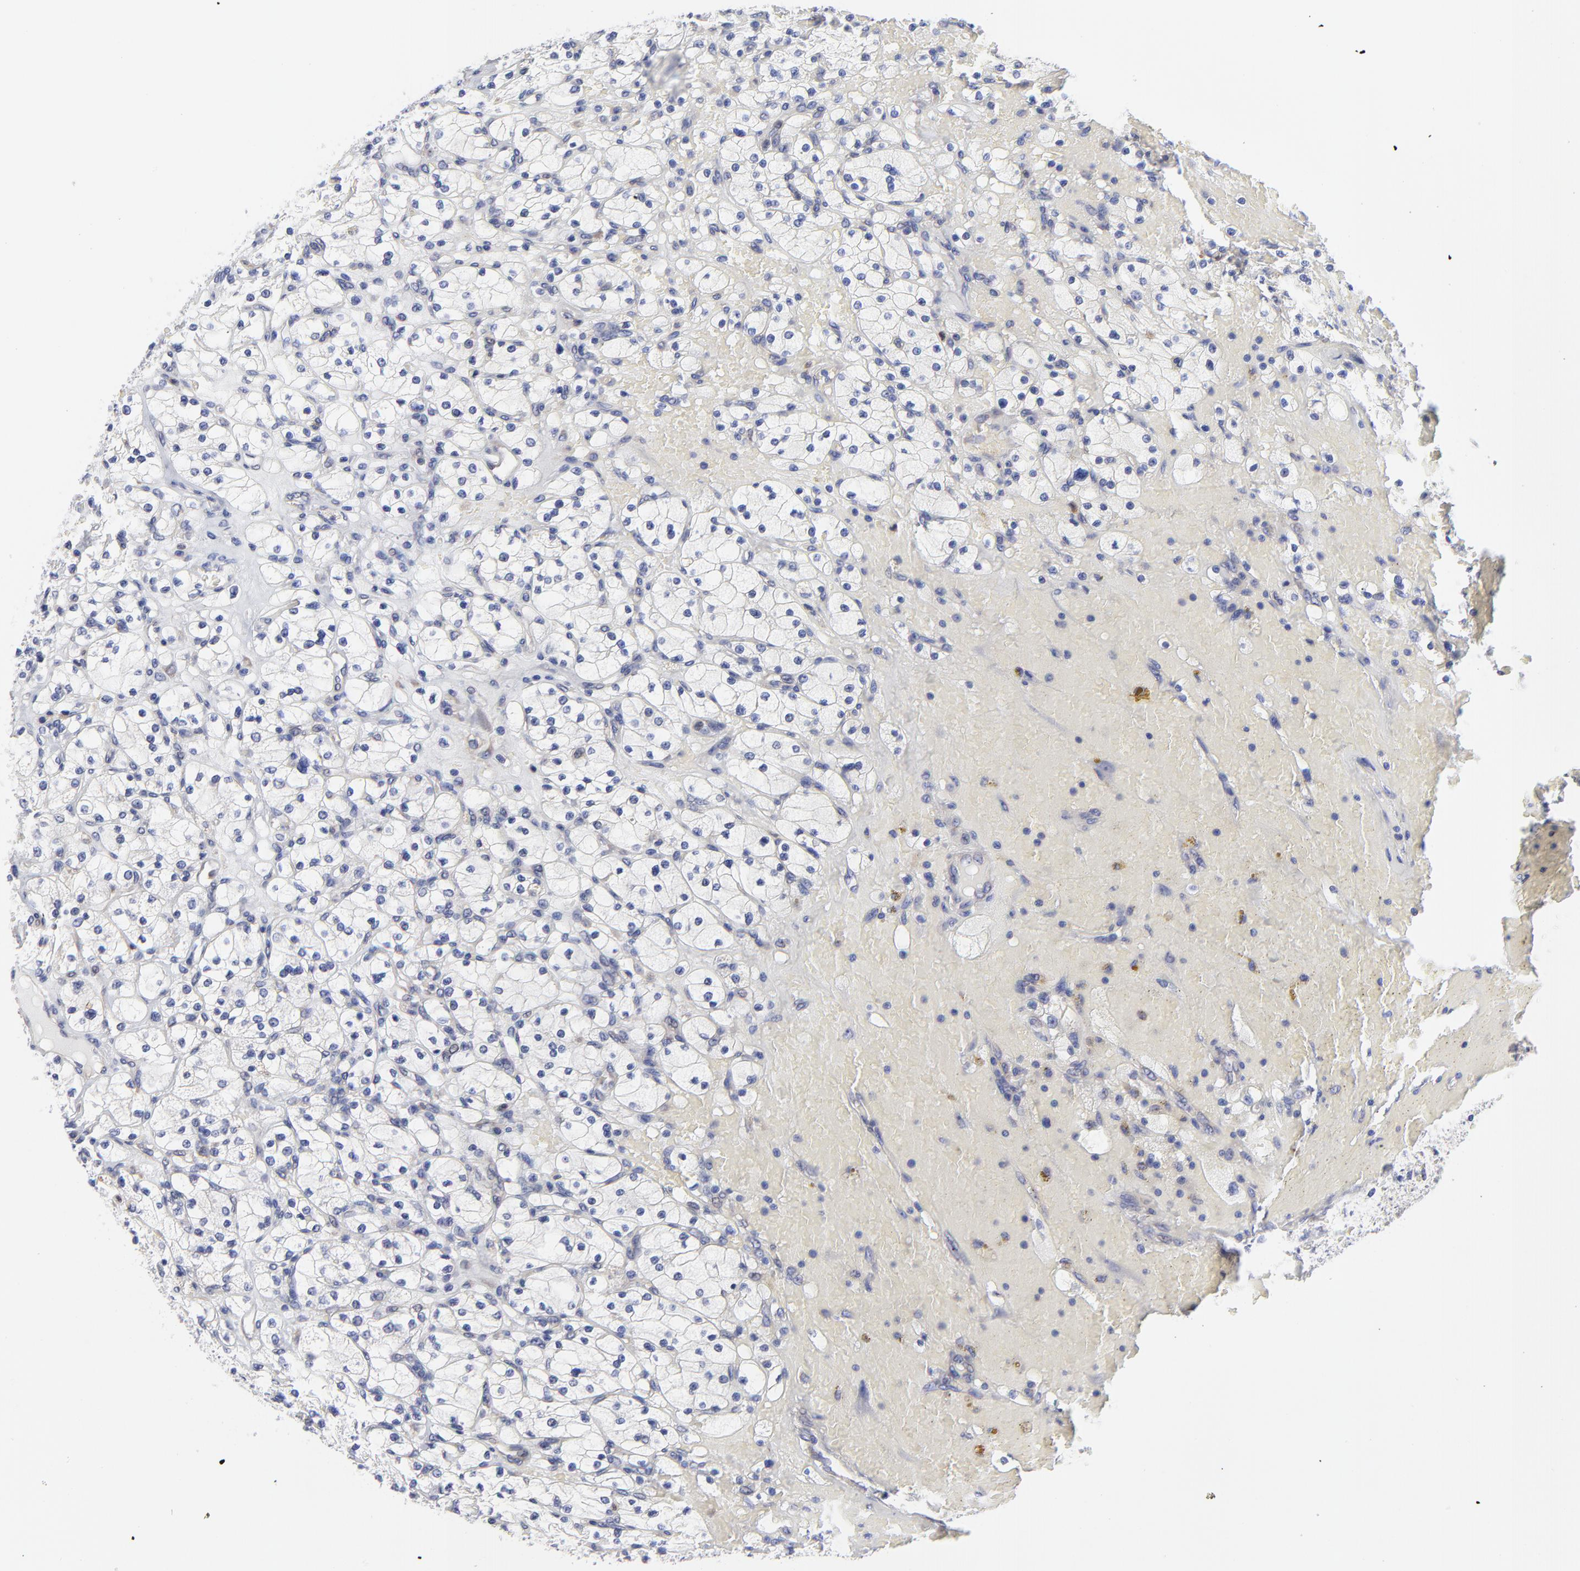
{"staining": {"intensity": "negative", "quantity": "none", "location": "none"}, "tissue": "renal cancer", "cell_type": "Tumor cells", "image_type": "cancer", "snomed": [{"axis": "morphology", "description": "Adenocarcinoma, NOS"}, {"axis": "topography", "description": "Kidney"}], "caption": "High power microscopy photomicrograph of an immunohistochemistry (IHC) histopathology image of renal cancer, revealing no significant expression in tumor cells.", "gene": "MOSPD2", "patient": {"sex": "female", "age": 83}}